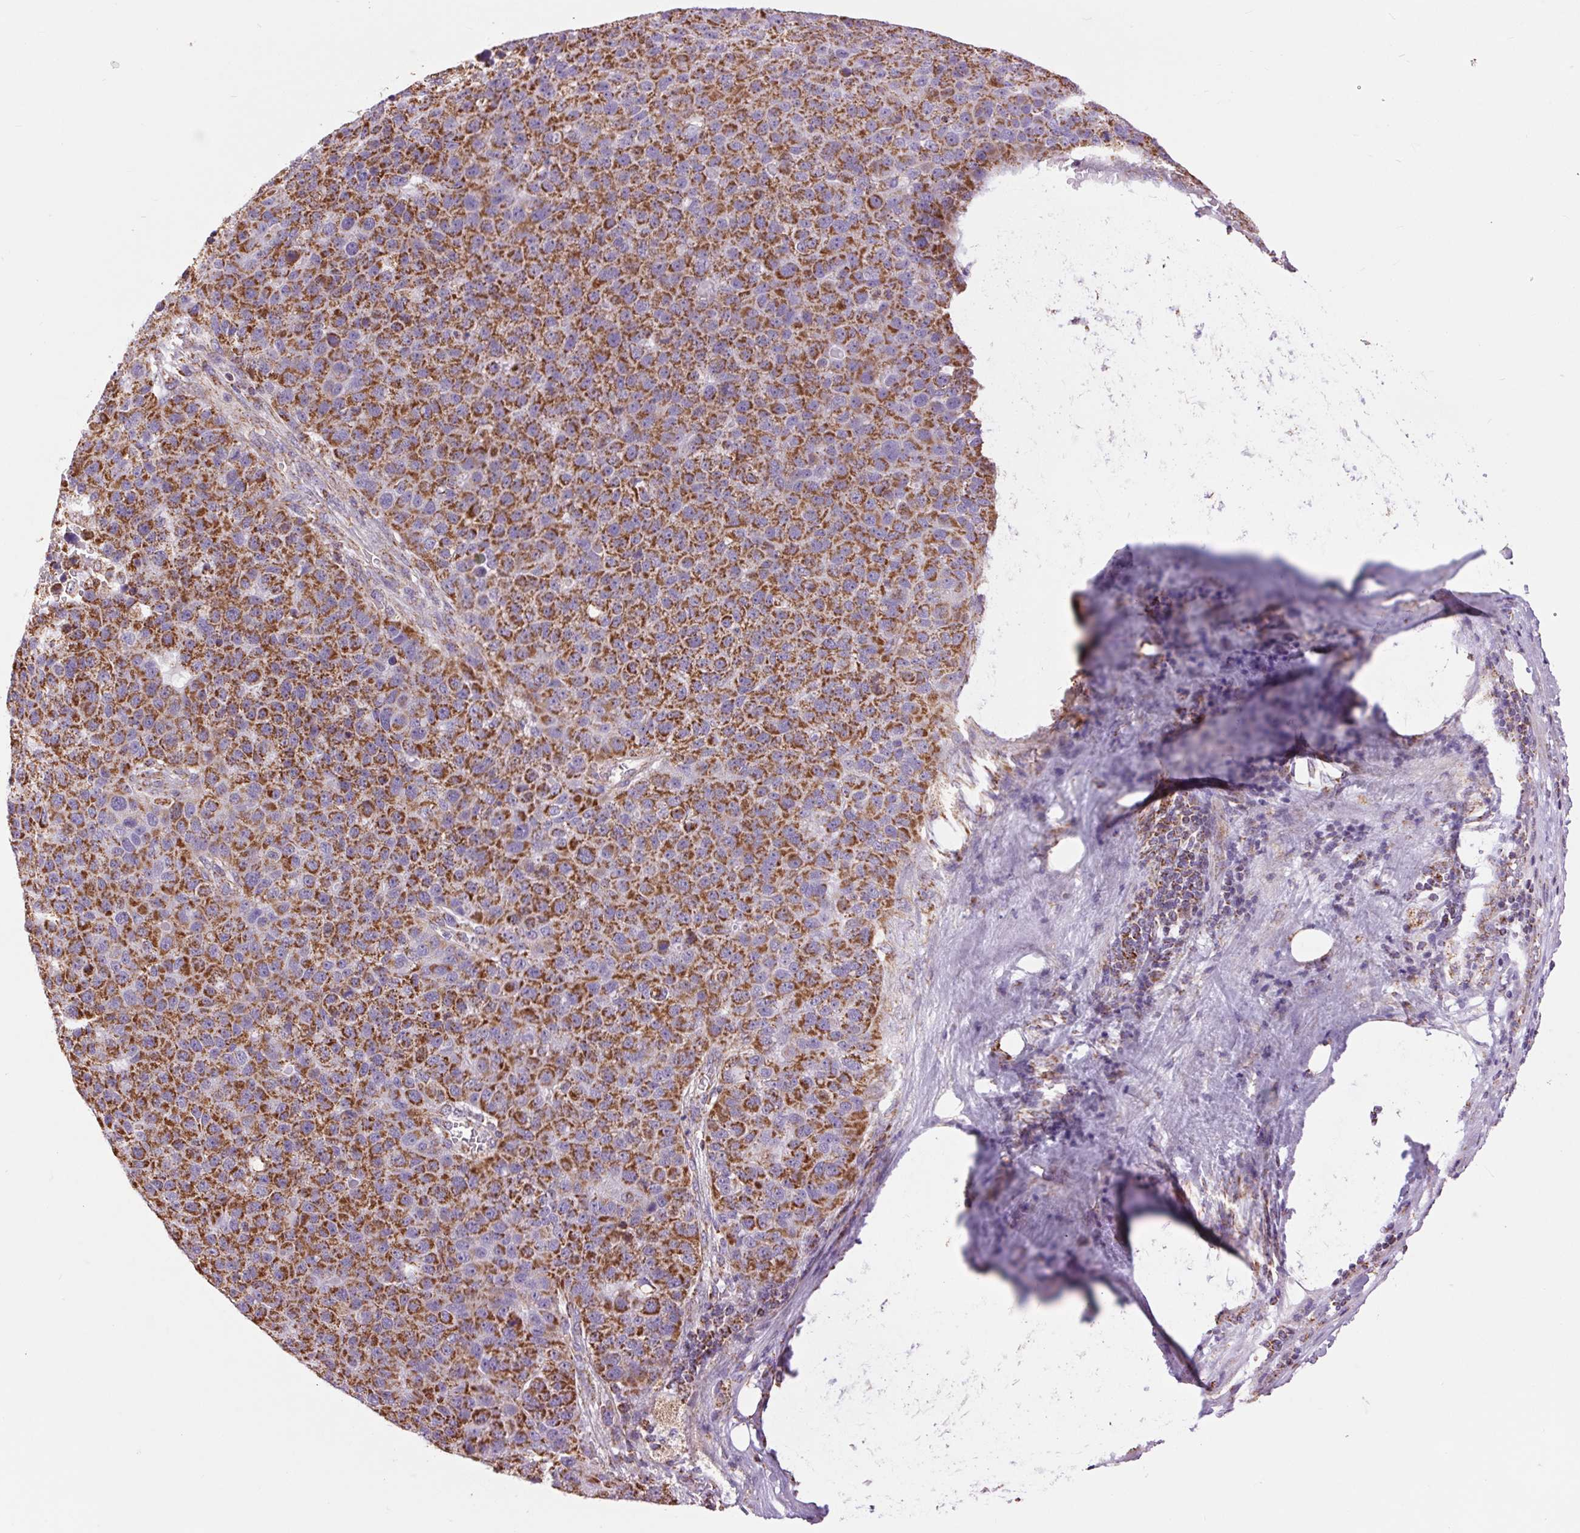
{"staining": {"intensity": "strong", "quantity": ">75%", "location": "cytoplasmic/membranous"}, "tissue": "pancreatic cancer", "cell_type": "Tumor cells", "image_type": "cancer", "snomed": [{"axis": "morphology", "description": "Adenocarcinoma, NOS"}, {"axis": "topography", "description": "Pancreas"}], "caption": "Immunohistochemical staining of pancreatic cancer reveals high levels of strong cytoplasmic/membranous staining in approximately >75% of tumor cells. The protein is stained brown, and the nuclei are stained in blue (DAB IHC with brightfield microscopy, high magnification).", "gene": "ATP5PB", "patient": {"sex": "female", "age": 61}}